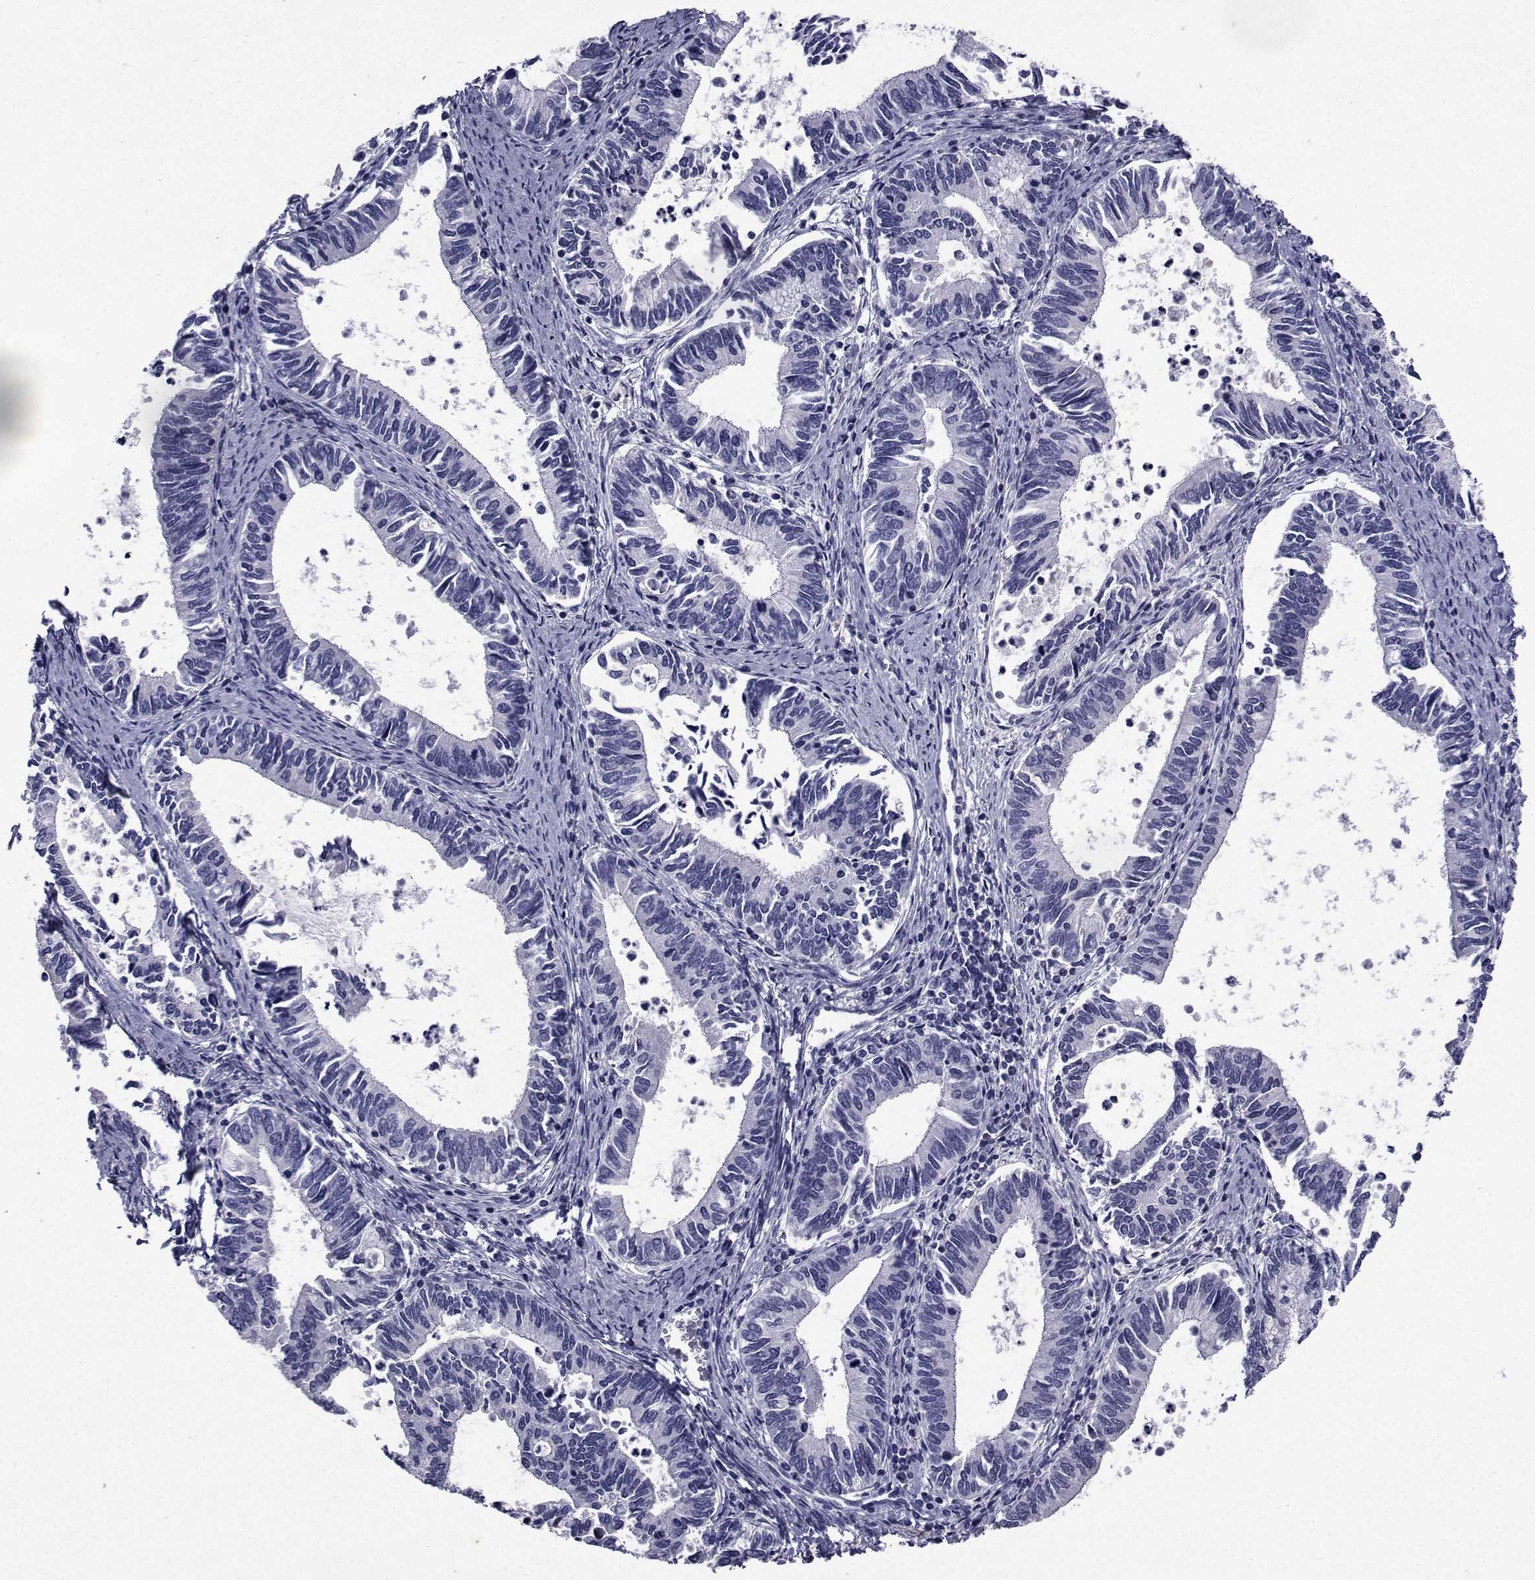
{"staining": {"intensity": "negative", "quantity": "none", "location": "none"}, "tissue": "cervical cancer", "cell_type": "Tumor cells", "image_type": "cancer", "snomed": [{"axis": "morphology", "description": "Adenocarcinoma, NOS"}, {"axis": "topography", "description": "Cervix"}], "caption": "This is an IHC photomicrograph of human adenocarcinoma (cervical). There is no expression in tumor cells.", "gene": "SEMA5B", "patient": {"sex": "female", "age": 42}}